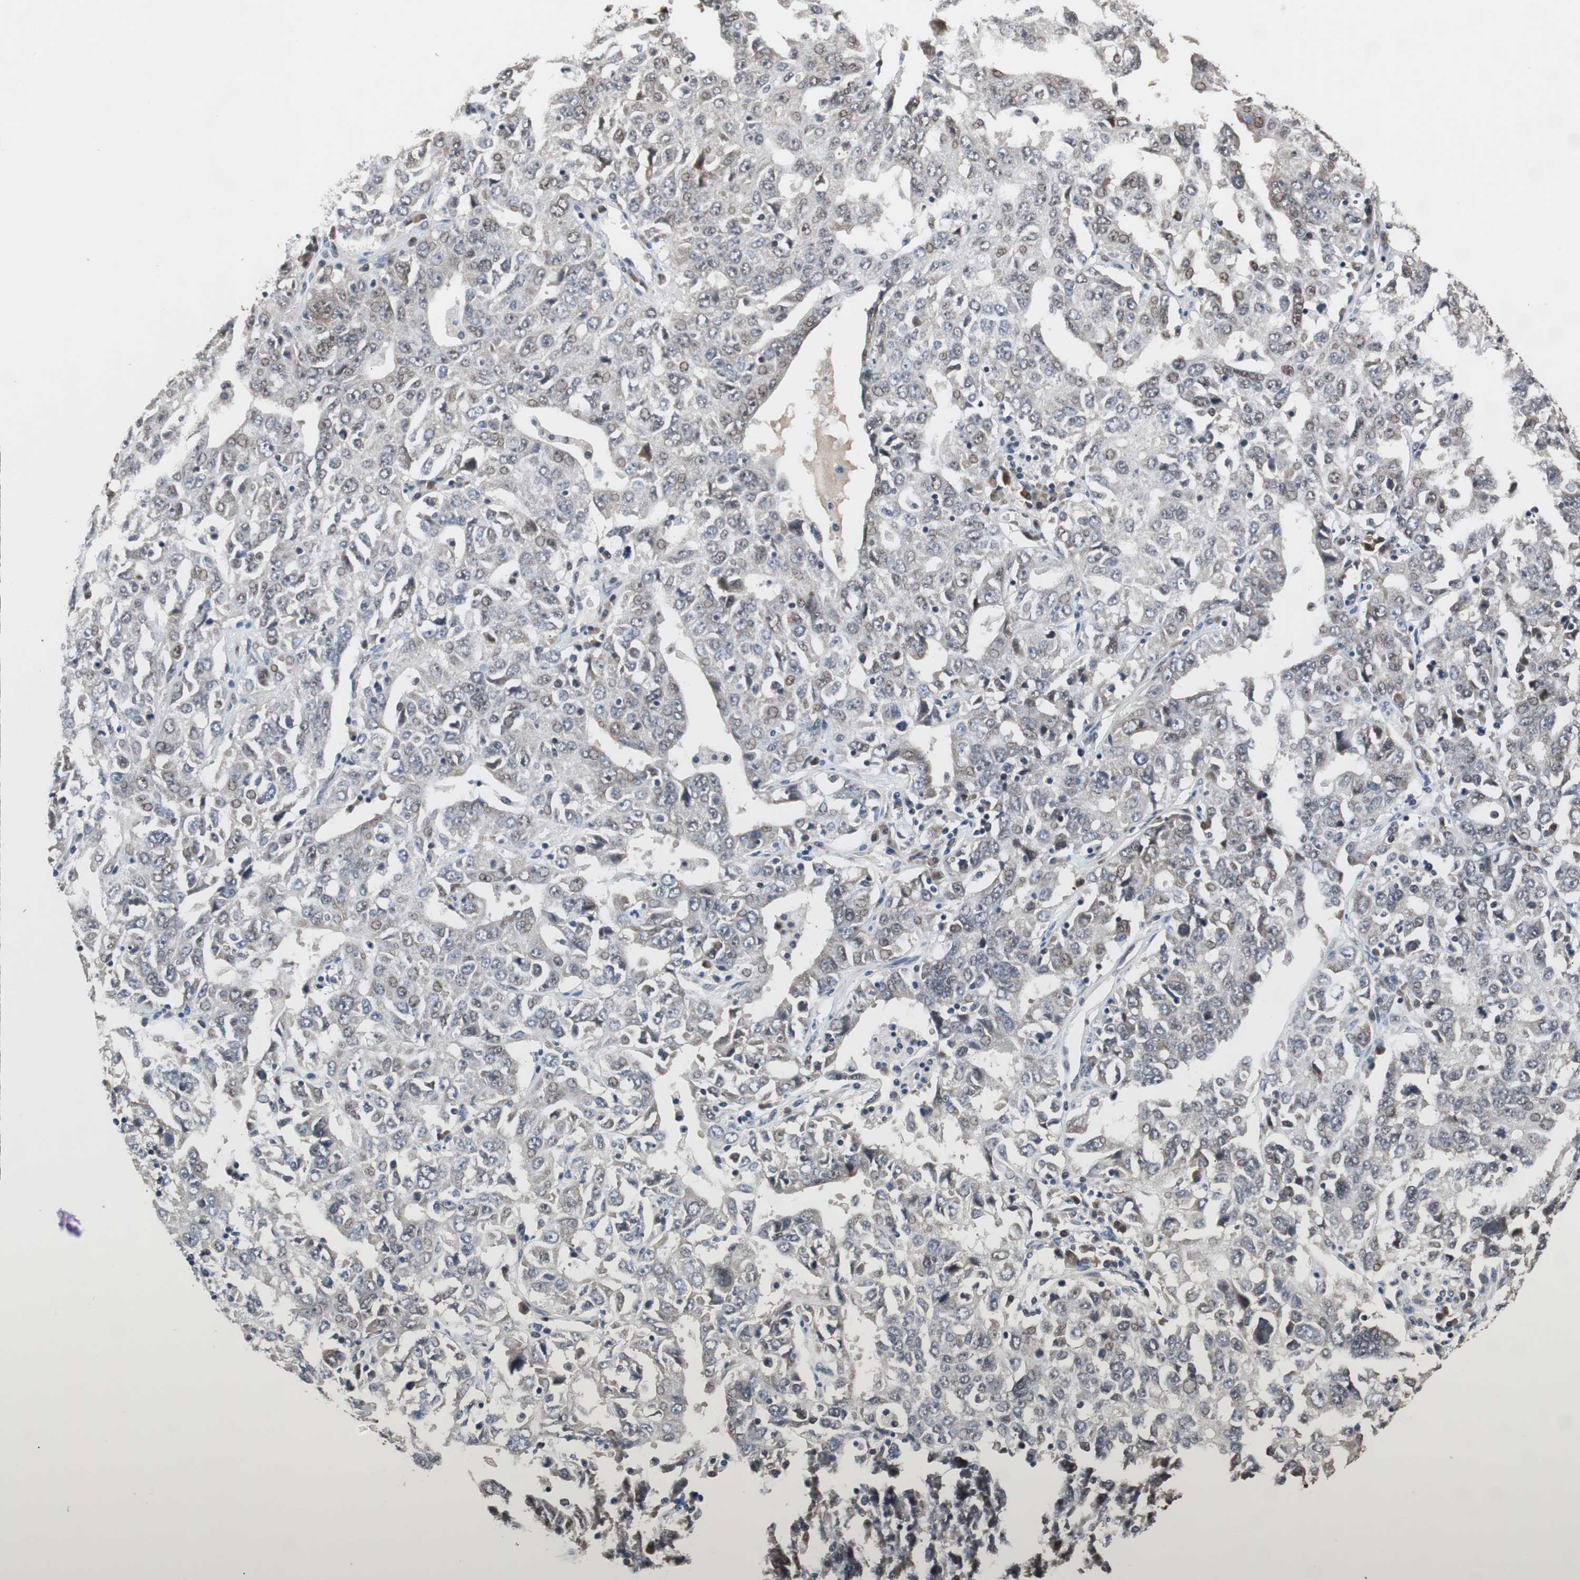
{"staining": {"intensity": "weak", "quantity": "<25%", "location": "cytoplasmic/membranous"}, "tissue": "ovarian cancer", "cell_type": "Tumor cells", "image_type": "cancer", "snomed": [{"axis": "morphology", "description": "Carcinoma, endometroid"}, {"axis": "topography", "description": "Ovary"}], "caption": "Ovarian cancer was stained to show a protein in brown. There is no significant staining in tumor cells.", "gene": "TP63", "patient": {"sex": "female", "age": 62}}